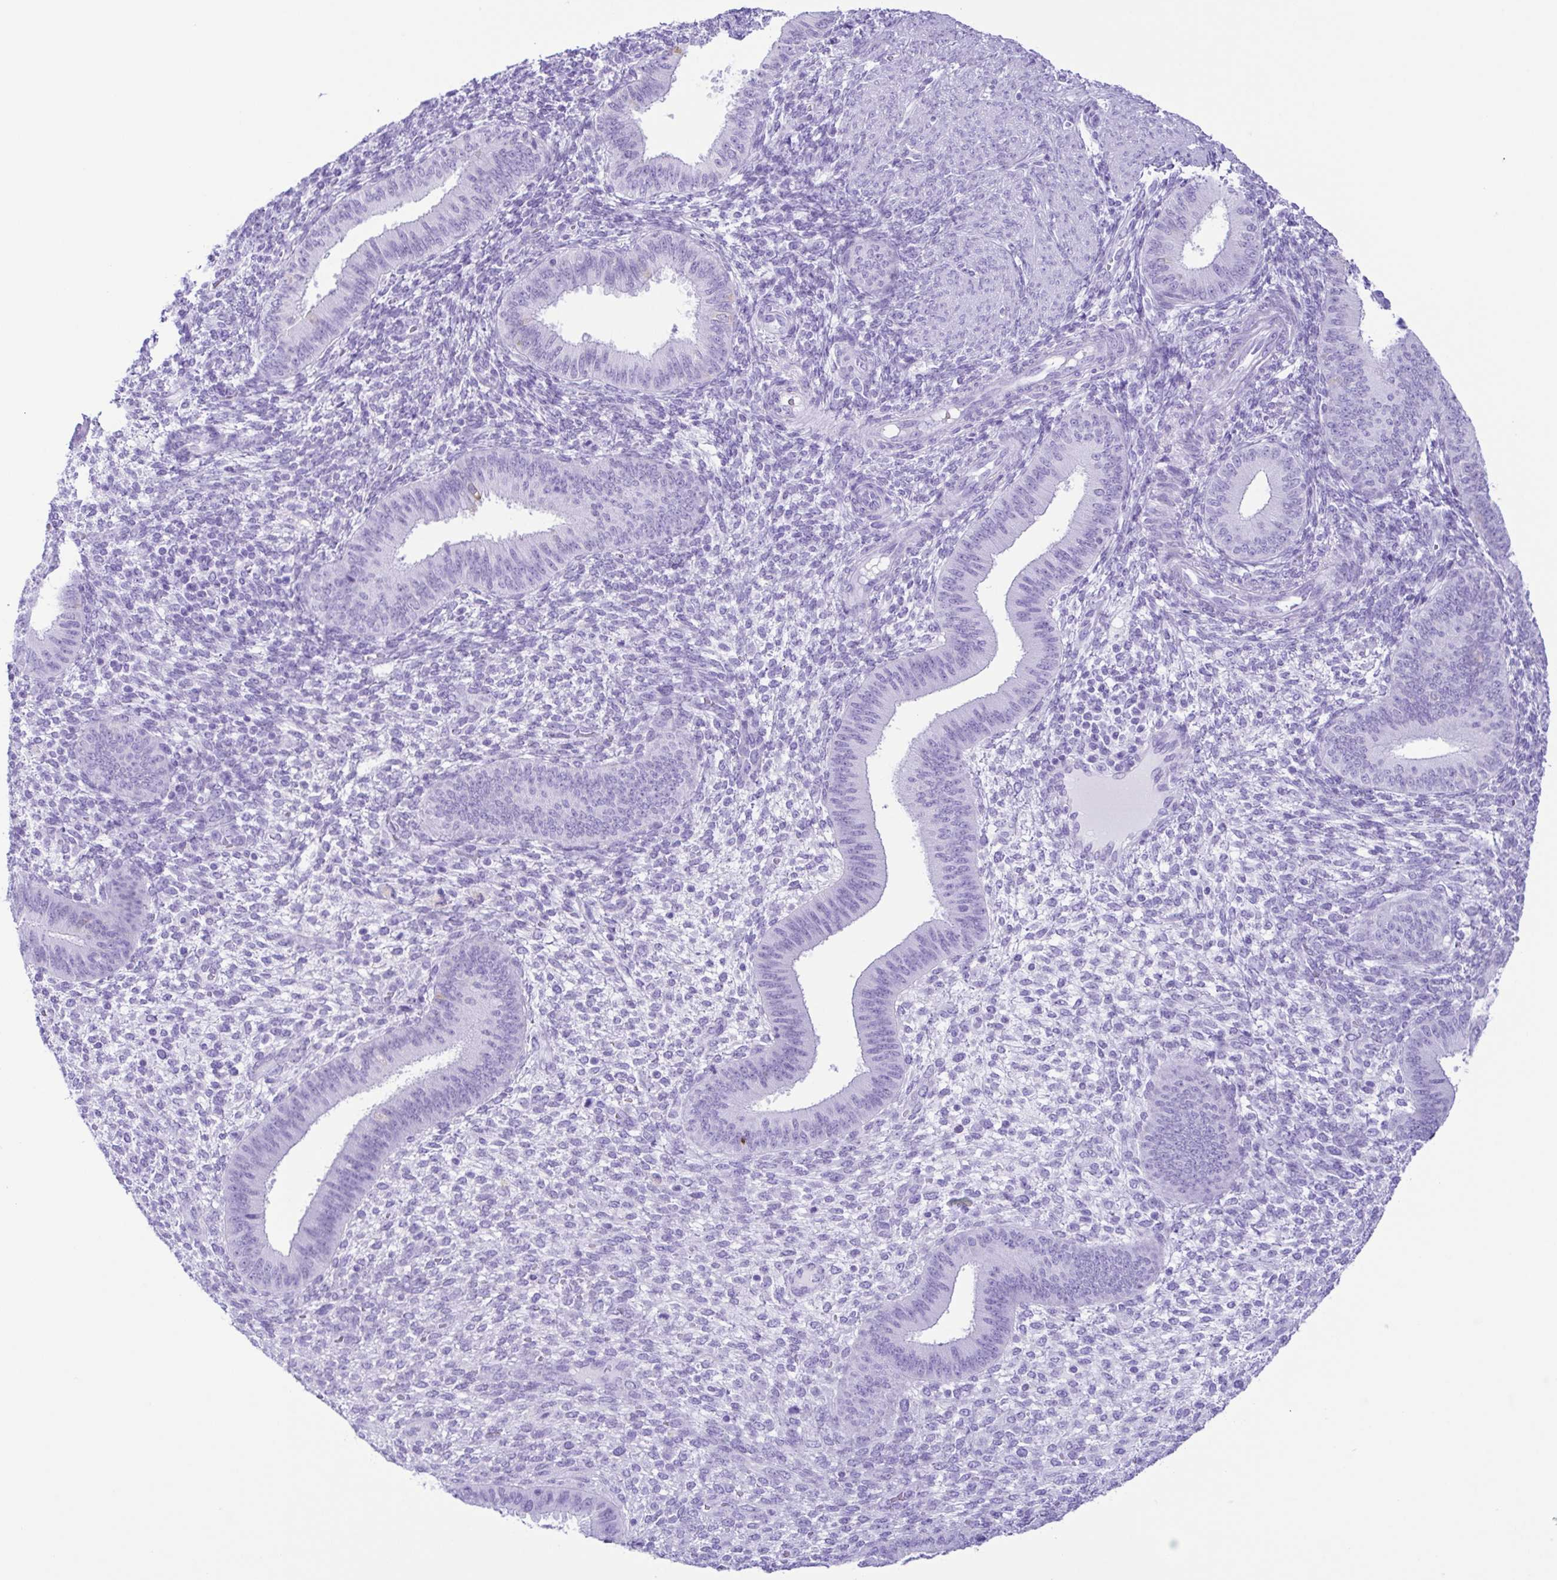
{"staining": {"intensity": "negative", "quantity": "none", "location": "none"}, "tissue": "endometrium", "cell_type": "Cells in endometrial stroma", "image_type": "normal", "snomed": [{"axis": "morphology", "description": "Normal tissue, NOS"}, {"axis": "topography", "description": "Endometrium"}], "caption": "DAB (3,3'-diaminobenzidine) immunohistochemical staining of benign human endometrium reveals no significant staining in cells in endometrial stroma.", "gene": "ERP27", "patient": {"sex": "female", "age": 39}}